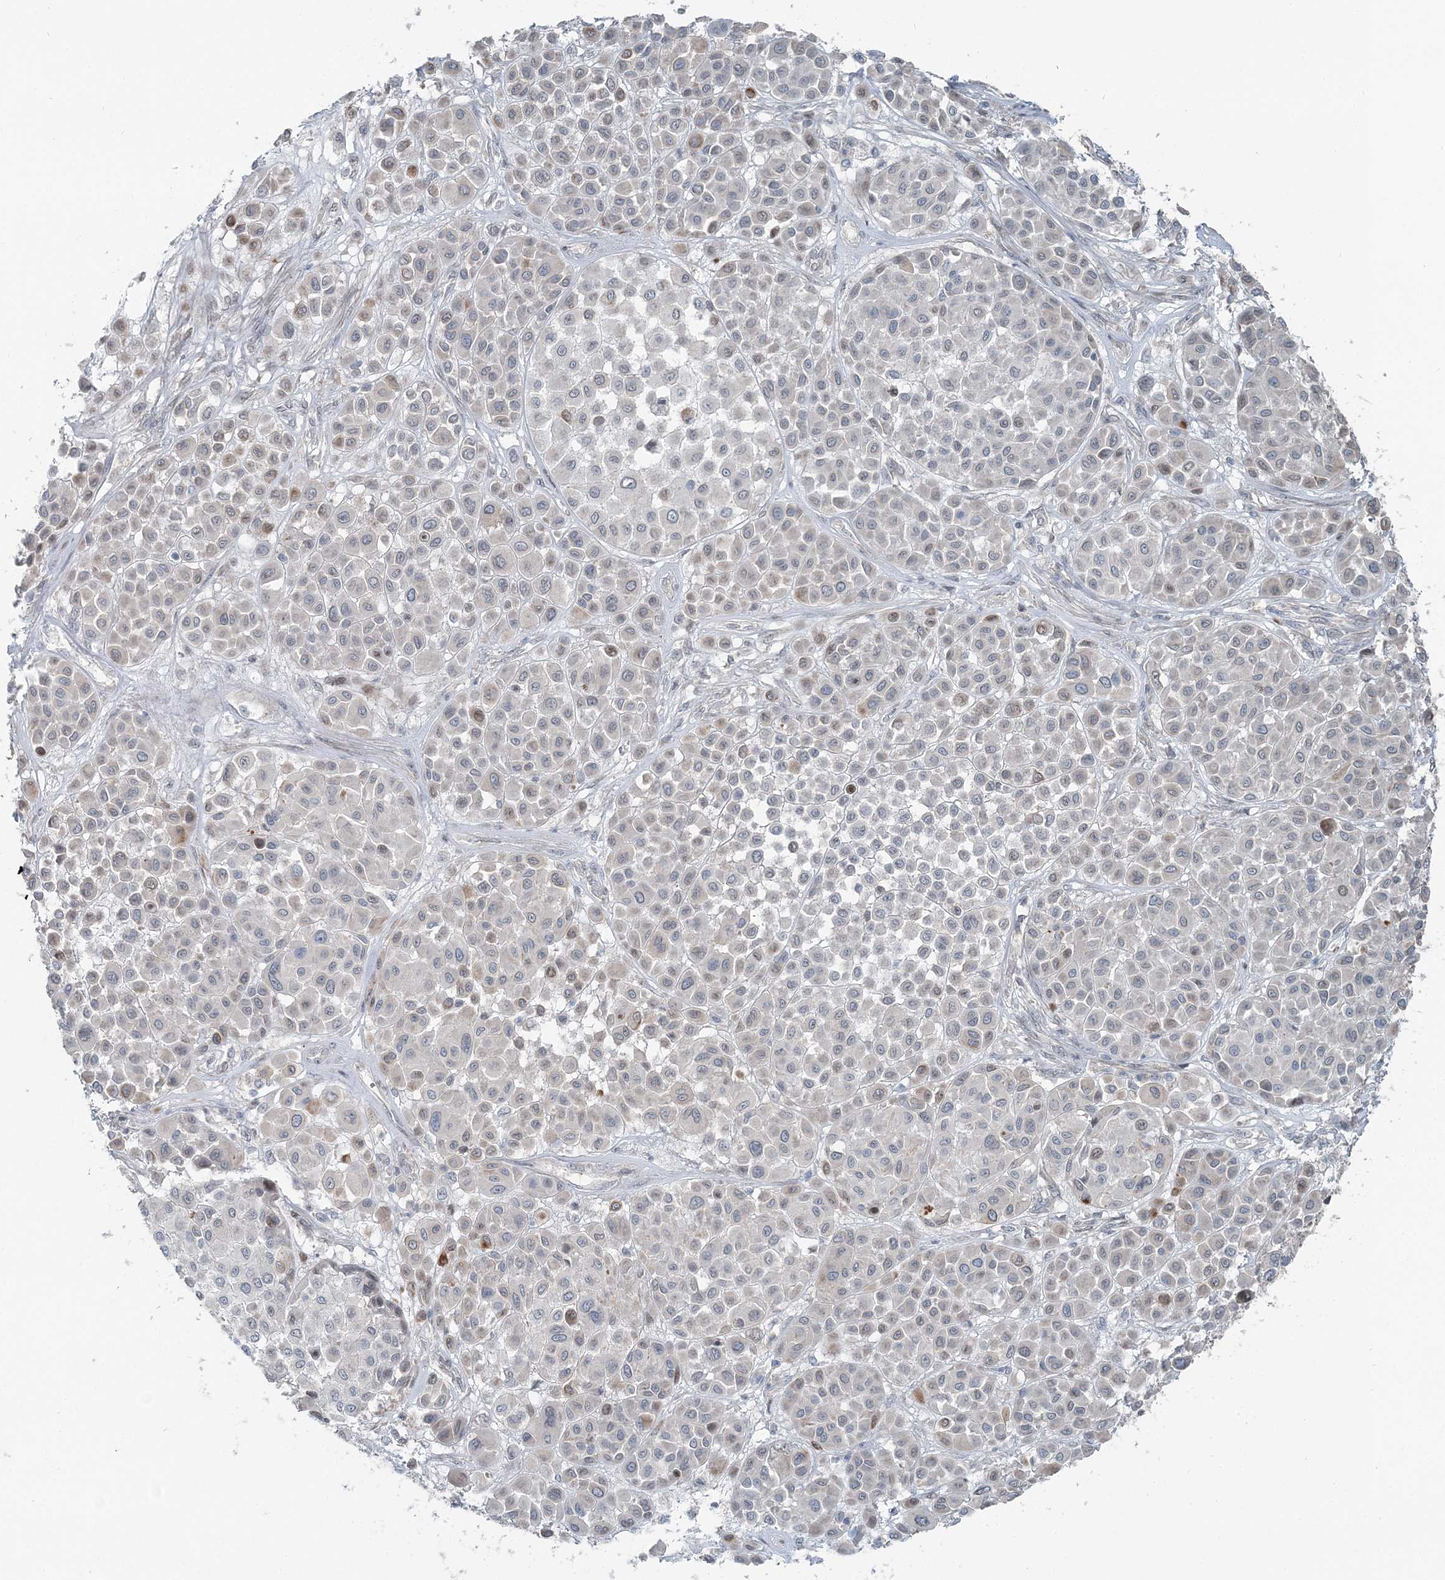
{"staining": {"intensity": "weak", "quantity": "<25%", "location": "cytoplasmic/membranous"}, "tissue": "melanoma", "cell_type": "Tumor cells", "image_type": "cancer", "snomed": [{"axis": "morphology", "description": "Malignant melanoma, Metastatic site"}, {"axis": "topography", "description": "Soft tissue"}], "caption": "A high-resolution photomicrograph shows IHC staining of melanoma, which displays no significant expression in tumor cells. (DAB immunohistochemistry (IHC), high magnification).", "gene": "FBXL17", "patient": {"sex": "male", "age": 41}}